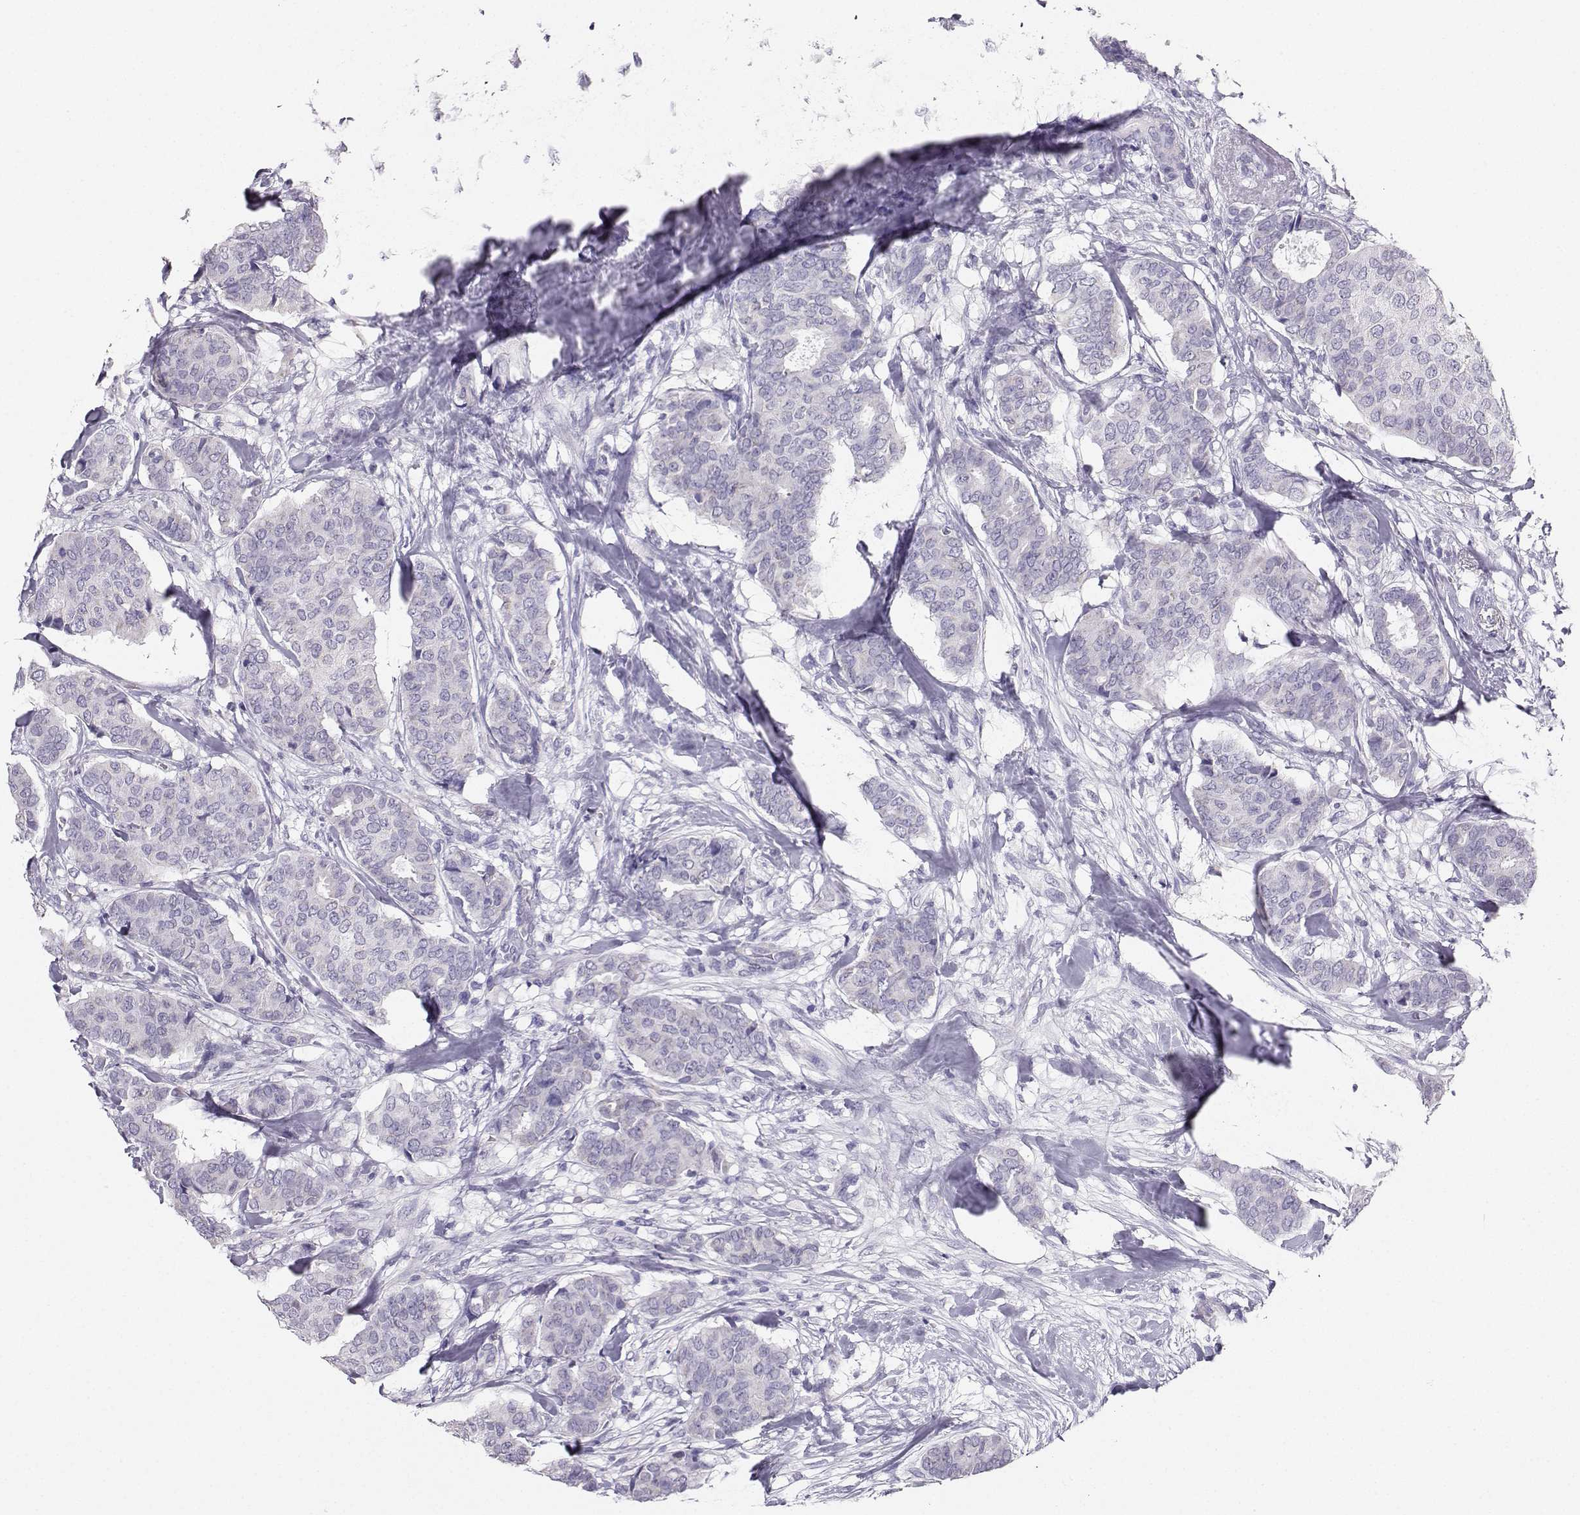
{"staining": {"intensity": "negative", "quantity": "none", "location": "none"}, "tissue": "breast cancer", "cell_type": "Tumor cells", "image_type": "cancer", "snomed": [{"axis": "morphology", "description": "Duct carcinoma"}, {"axis": "topography", "description": "Breast"}], "caption": "Tumor cells show no significant protein expression in invasive ductal carcinoma (breast). The staining was performed using DAB (3,3'-diaminobenzidine) to visualize the protein expression in brown, while the nuclei were stained in blue with hematoxylin (Magnification: 20x).", "gene": "AVP", "patient": {"sex": "female", "age": 75}}